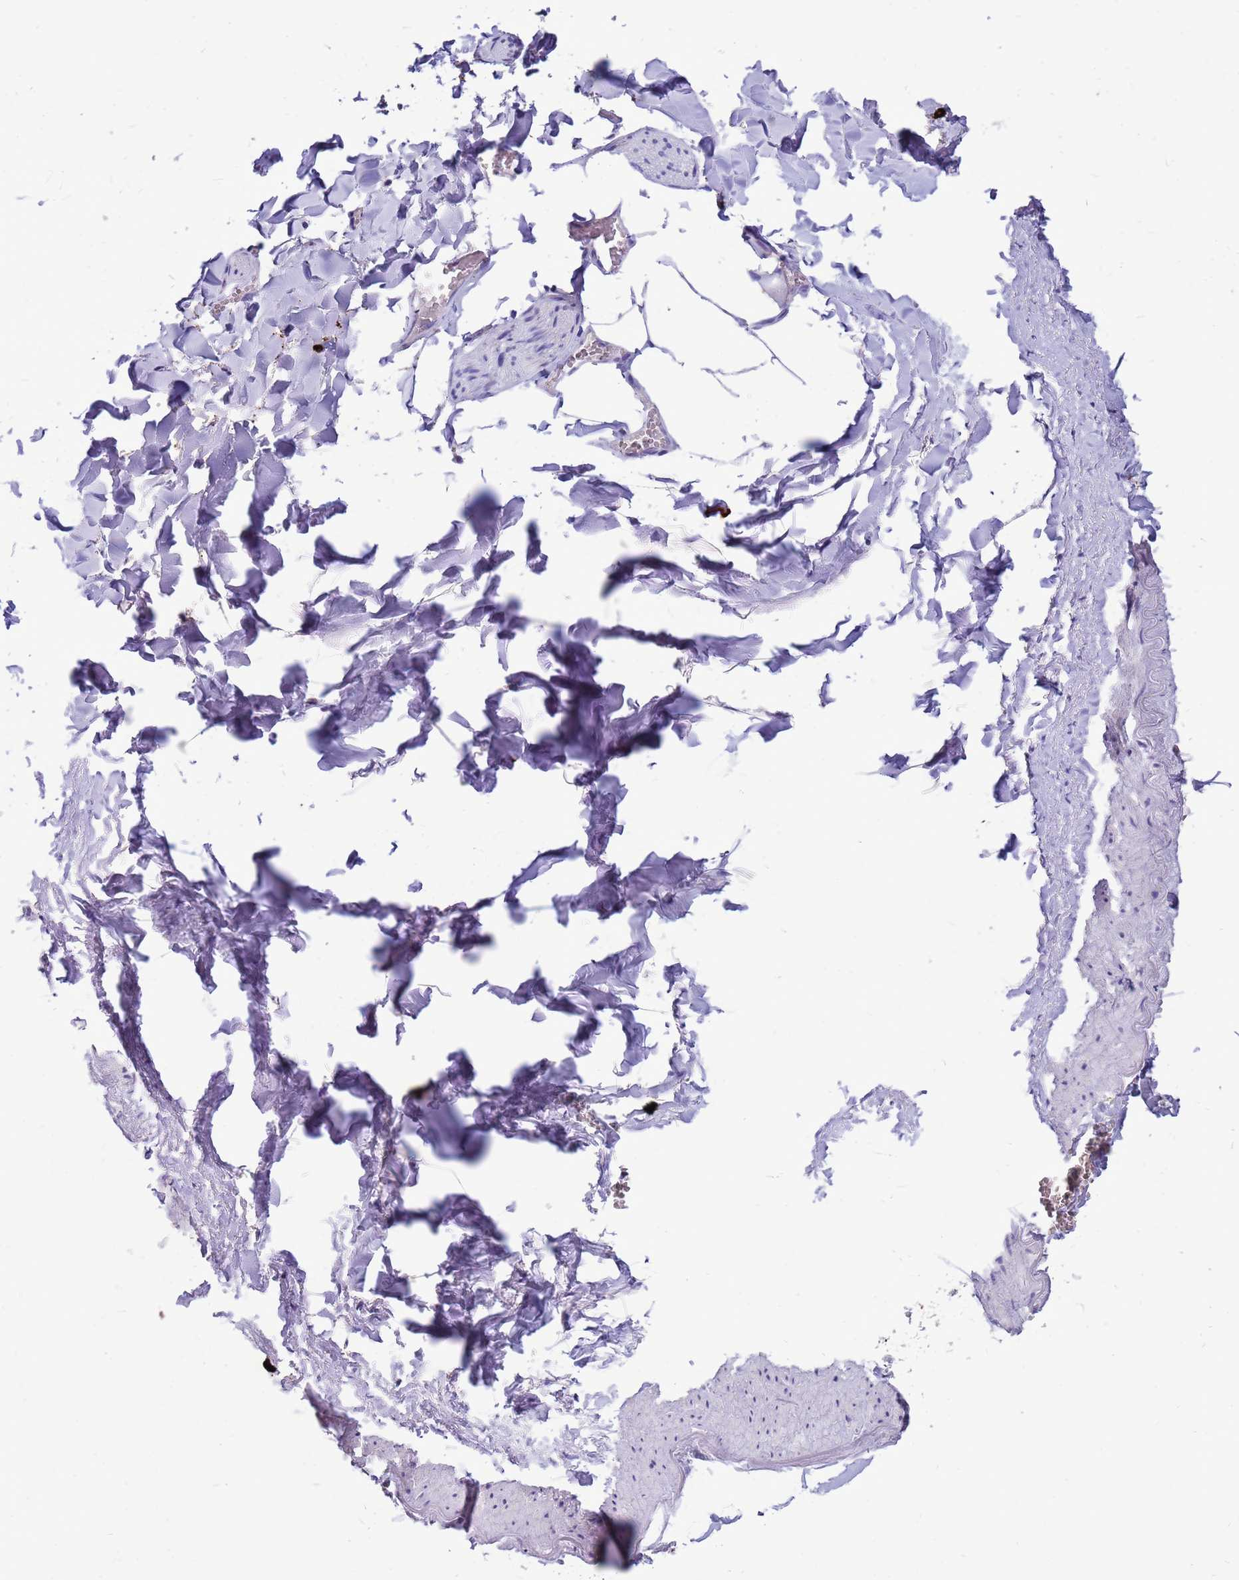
{"staining": {"intensity": "negative", "quantity": "none", "location": "none"}, "tissue": "adipose tissue", "cell_type": "Adipocytes", "image_type": "normal", "snomed": [{"axis": "morphology", "description": "Normal tissue, NOS"}, {"axis": "topography", "description": "Gallbladder"}, {"axis": "topography", "description": "Peripheral nerve tissue"}], "caption": "This is an IHC histopathology image of normal human adipose tissue. There is no expression in adipocytes.", "gene": "PDE10A", "patient": {"sex": "male", "age": 38}}